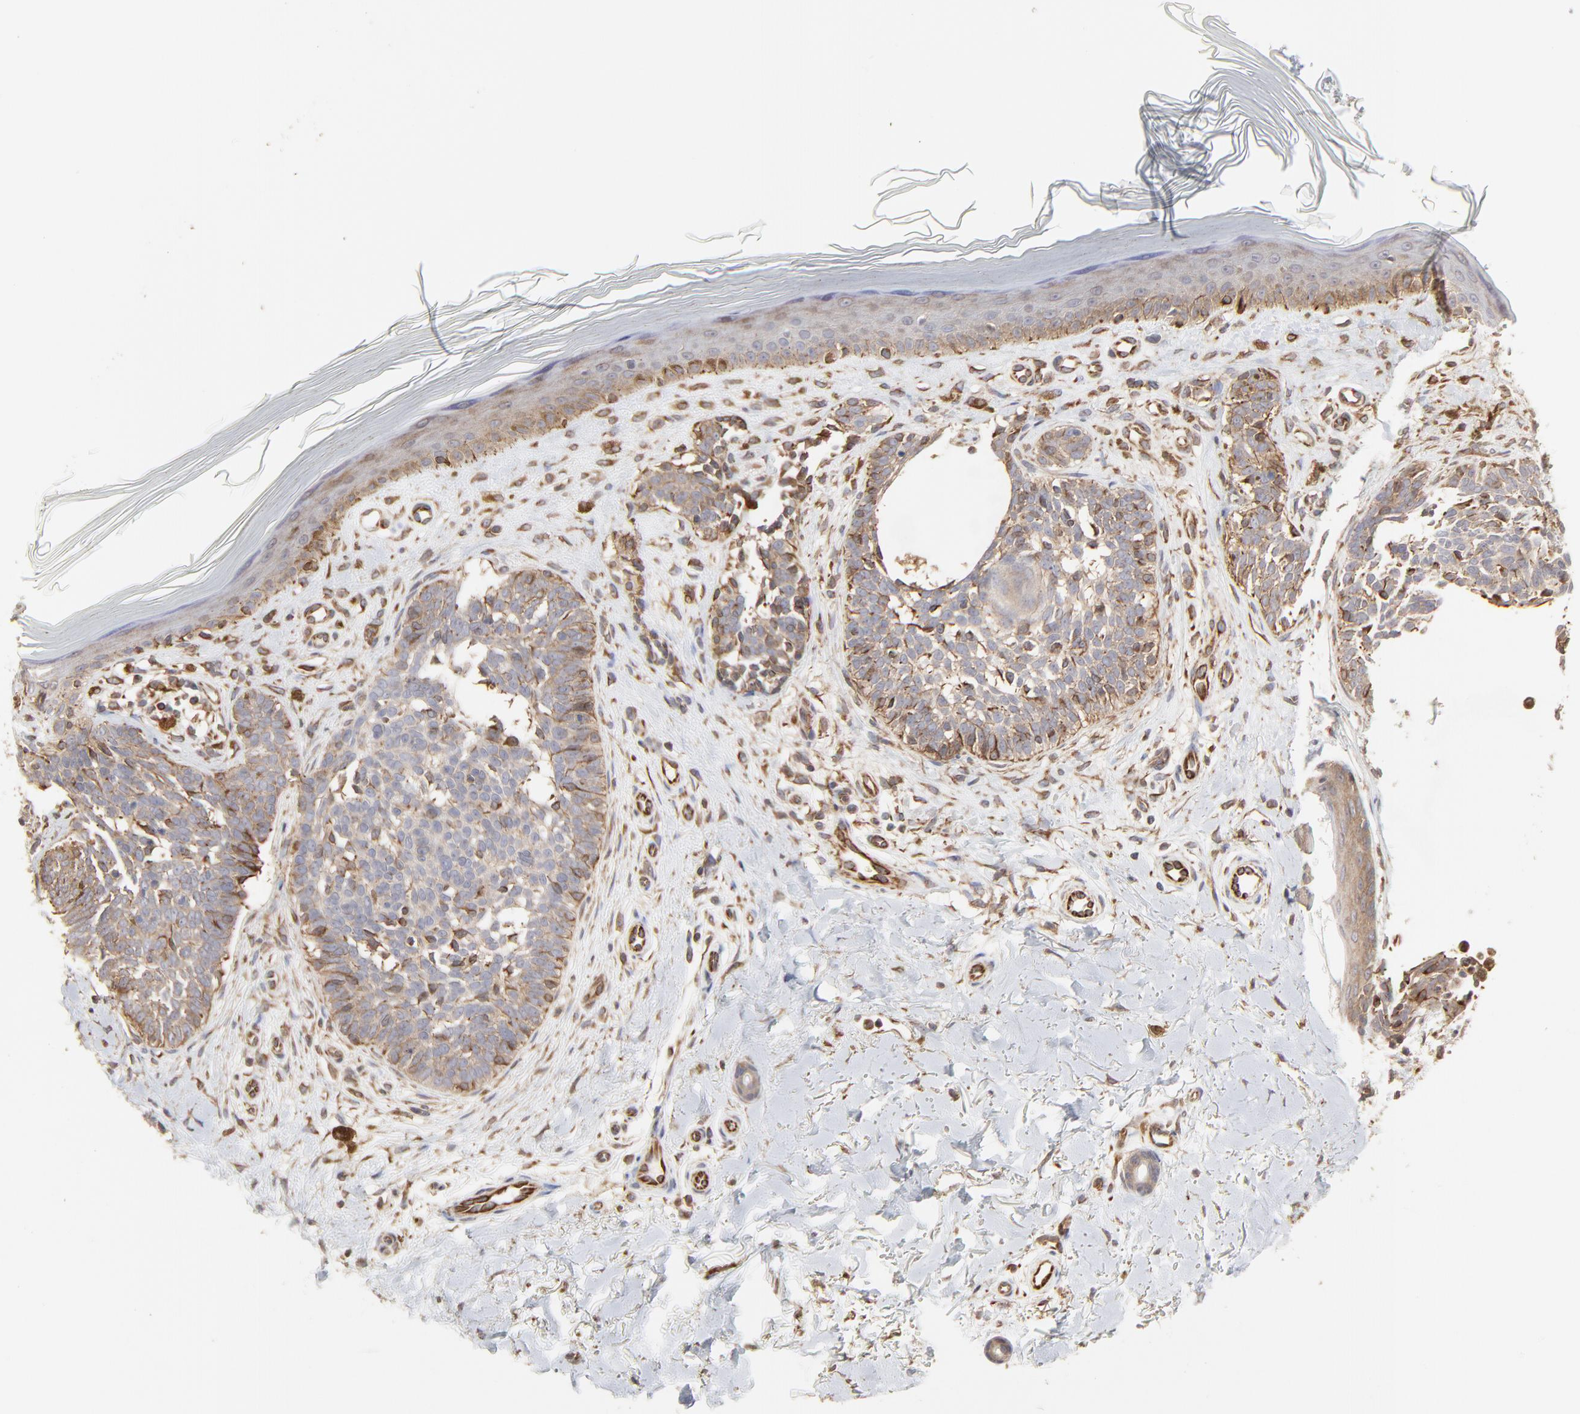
{"staining": {"intensity": "moderate", "quantity": "25%-75%", "location": "cytoplasmic/membranous"}, "tissue": "skin cancer", "cell_type": "Tumor cells", "image_type": "cancer", "snomed": [{"axis": "morphology", "description": "Normal tissue, NOS"}, {"axis": "morphology", "description": "Basal cell carcinoma"}, {"axis": "topography", "description": "Skin"}], "caption": "Immunohistochemistry of human basal cell carcinoma (skin) exhibits medium levels of moderate cytoplasmic/membranous expression in about 25%-75% of tumor cells. The protein of interest is stained brown, and the nuclei are stained in blue (DAB IHC with brightfield microscopy, high magnification).", "gene": "RAB9A", "patient": {"sex": "female", "age": 58}}